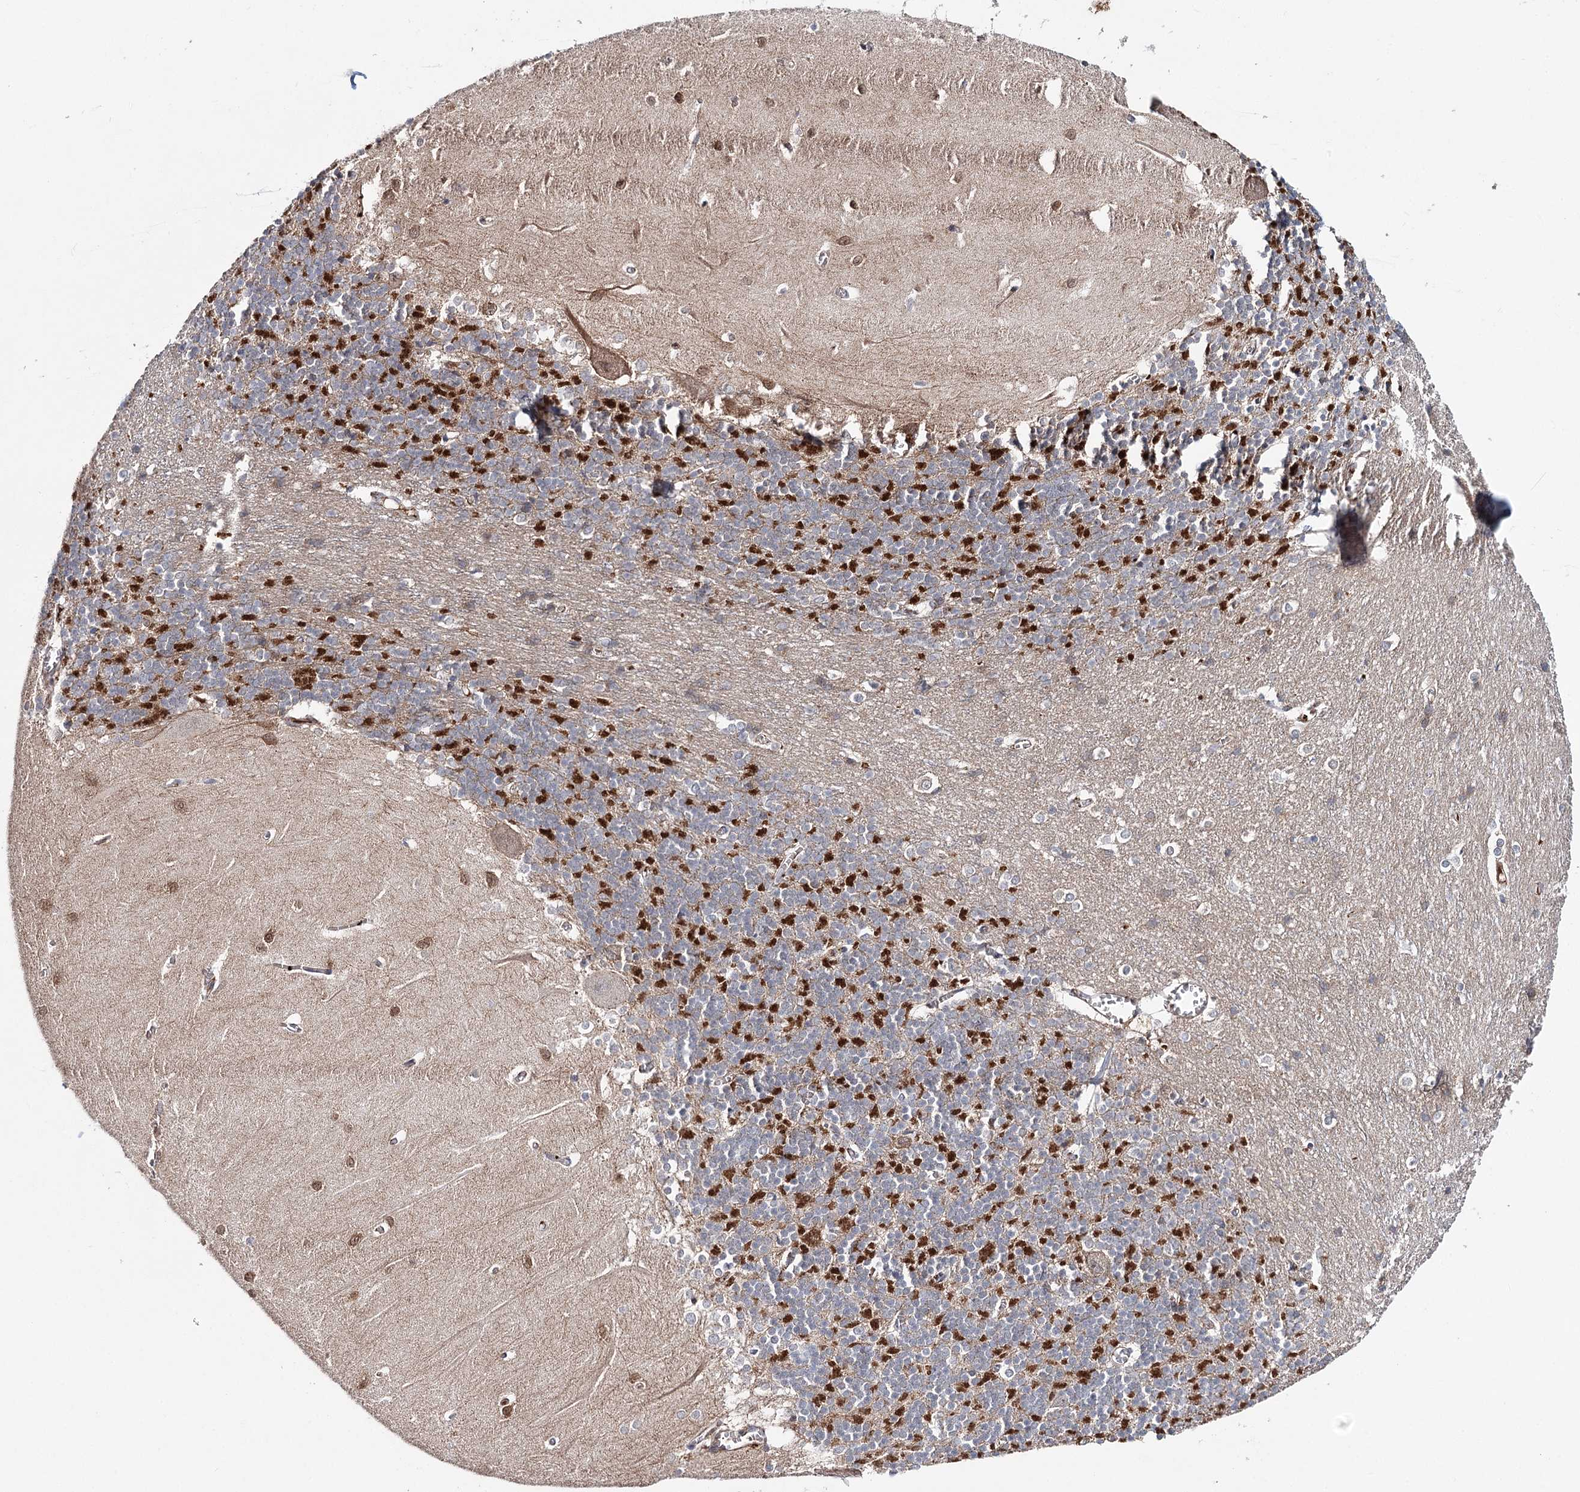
{"staining": {"intensity": "strong", "quantity": "25%-75%", "location": "cytoplasmic/membranous"}, "tissue": "cerebellum", "cell_type": "Cells in granular layer", "image_type": "normal", "snomed": [{"axis": "morphology", "description": "Normal tissue, NOS"}, {"axis": "topography", "description": "Cerebellum"}], "caption": "Immunohistochemistry (IHC) micrograph of unremarkable human cerebellum stained for a protein (brown), which reveals high levels of strong cytoplasmic/membranous expression in approximately 25%-75% of cells in granular layer.", "gene": "PKP4", "patient": {"sex": "male", "age": 37}}